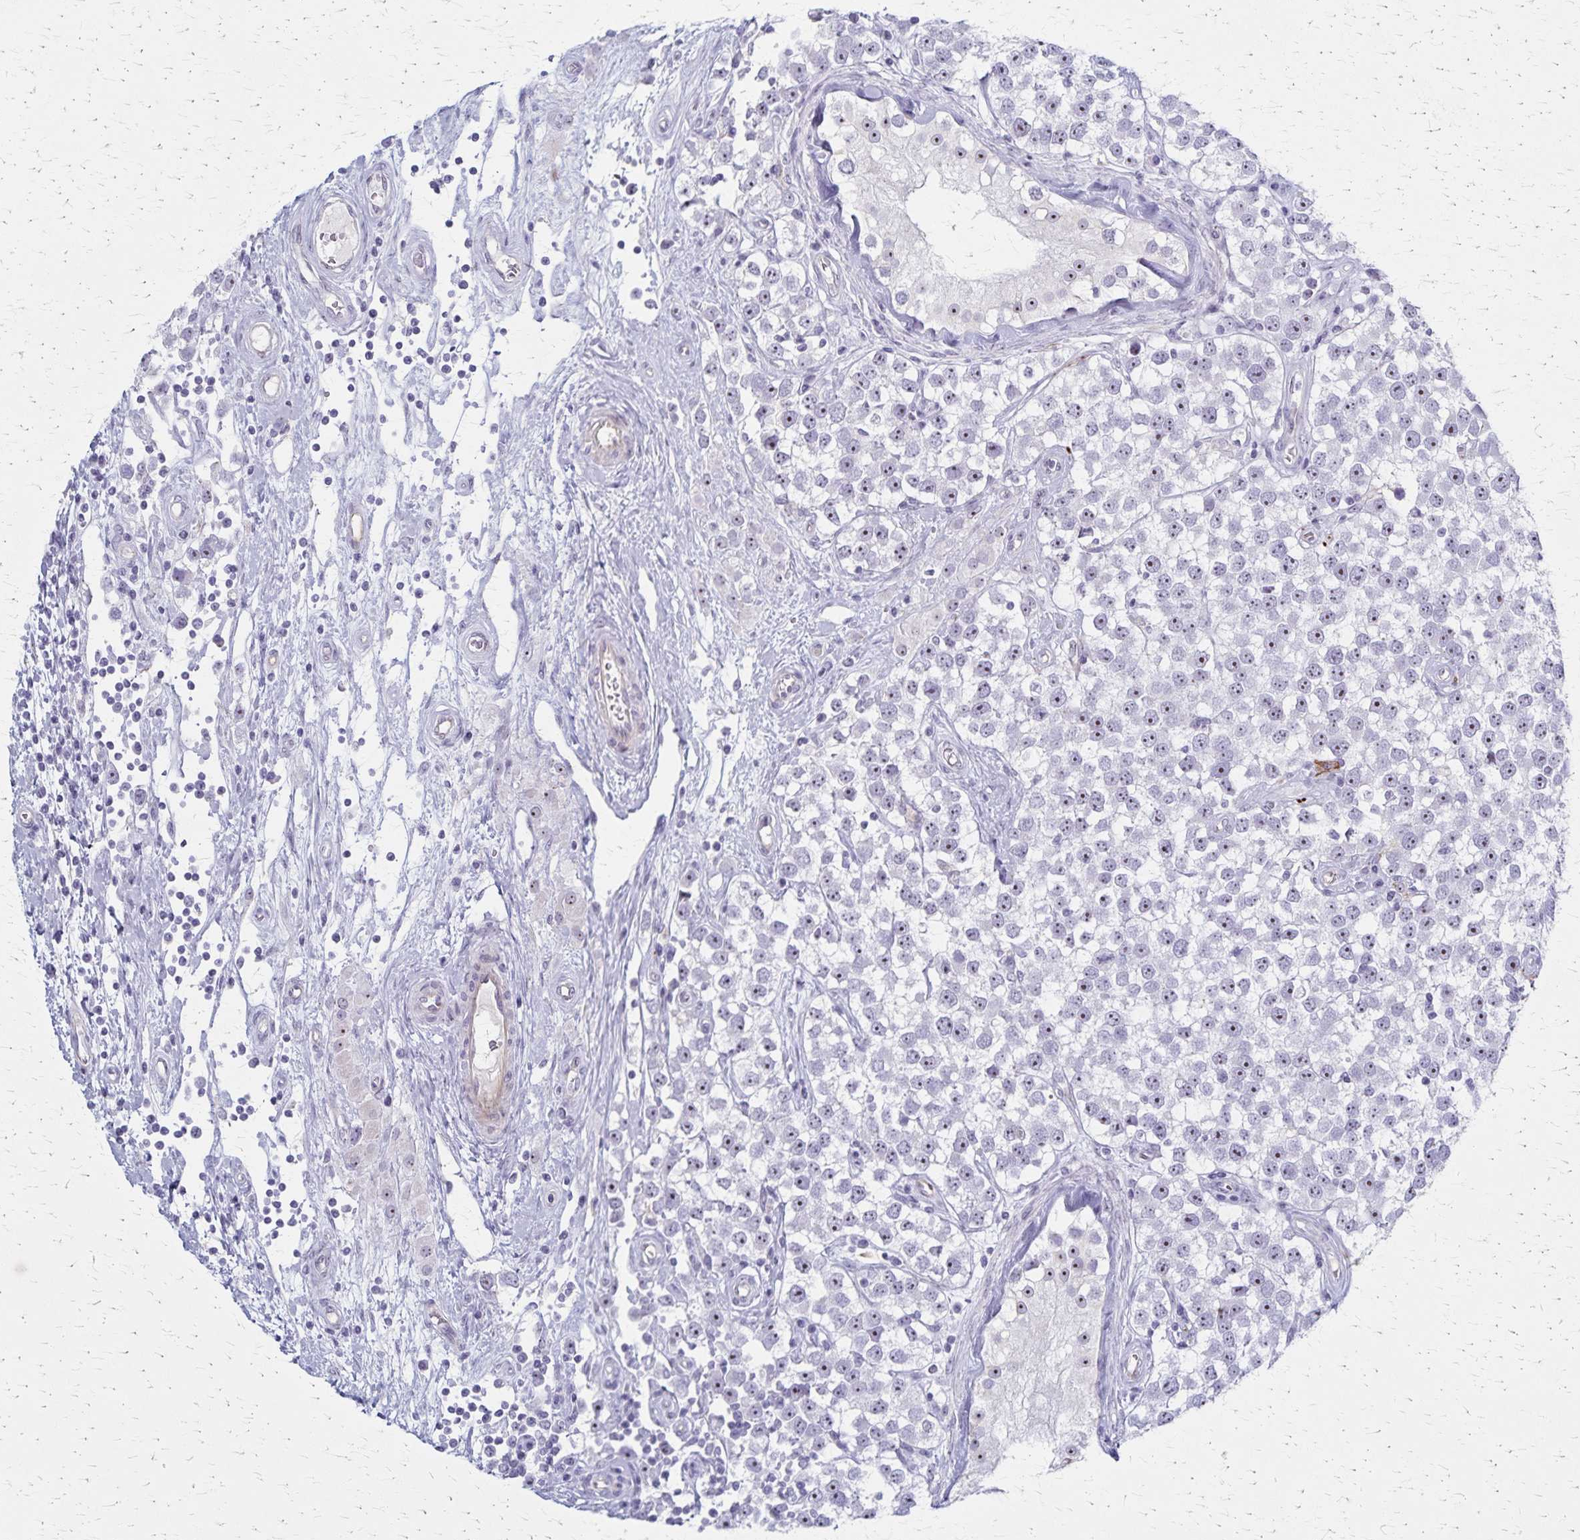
{"staining": {"intensity": "weak", "quantity": "25%-75%", "location": "nuclear"}, "tissue": "testis cancer", "cell_type": "Tumor cells", "image_type": "cancer", "snomed": [{"axis": "morphology", "description": "Seminoma, NOS"}, {"axis": "topography", "description": "Testis"}], "caption": "Immunohistochemical staining of testis cancer demonstrates low levels of weak nuclear expression in approximately 25%-75% of tumor cells. The staining is performed using DAB (3,3'-diaminobenzidine) brown chromogen to label protein expression. The nuclei are counter-stained blue using hematoxylin.", "gene": "DLK2", "patient": {"sex": "male", "age": 34}}